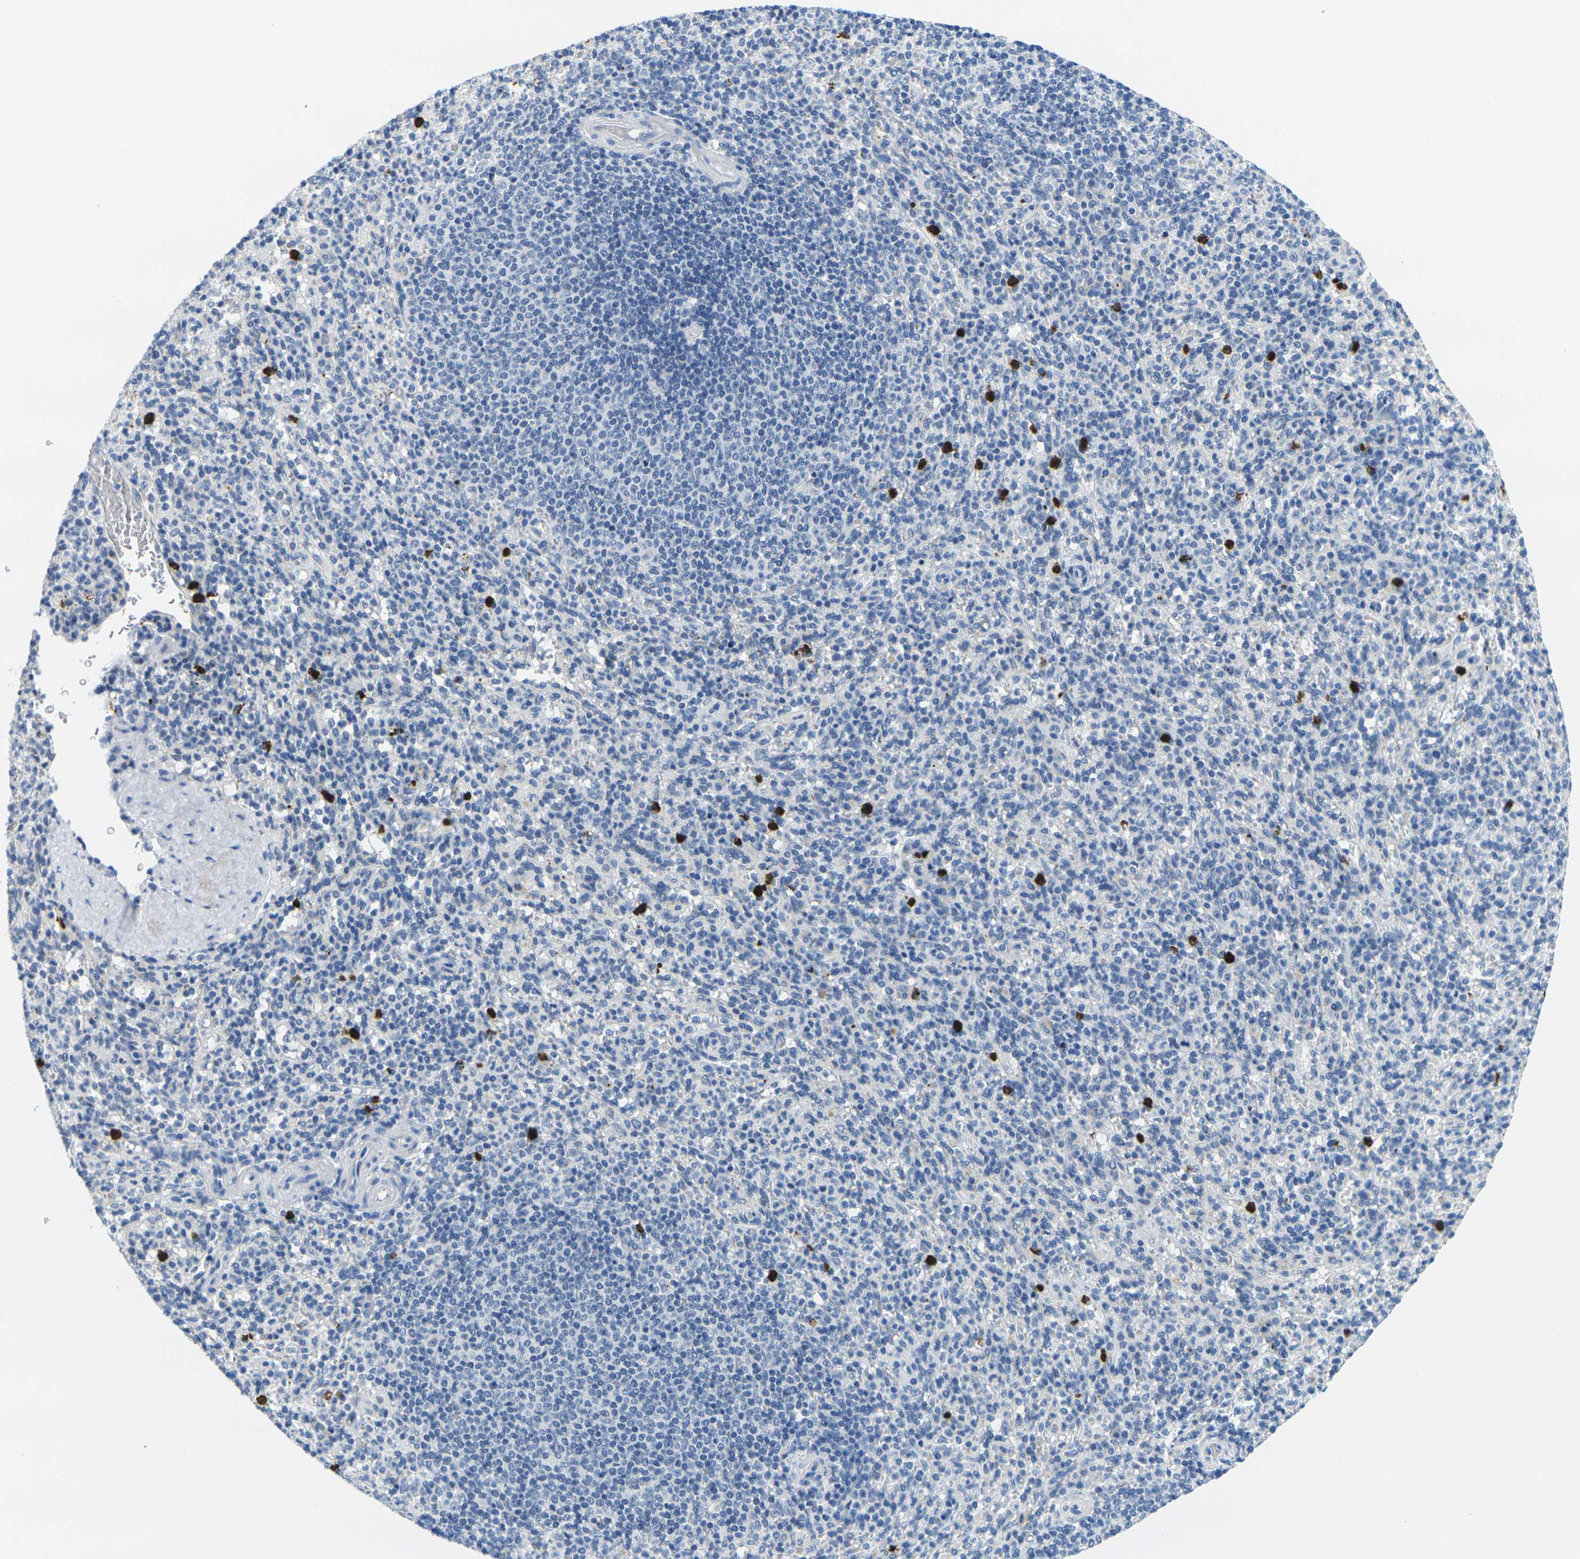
{"staining": {"intensity": "negative", "quantity": "none", "location": "none"}, "tissue": "spleen", "cell_type": "Cells in red pulp", "image_type": "normal", "snomed": [{"axis": "morphology", "description": "Normal tissue, NOS"}, {"axis": "topography", "description": "Spleen"}], "caption": "Cells in red pulp are negative for protein expression in unremarkable human spleen. (Stains: DAB immunohistochemistry with hematoxylin counter stain, Microscopy: brightfield microscopy at high magnification).", "gene": "GPR15", "patient": {"sex": "male", "age": 36}}